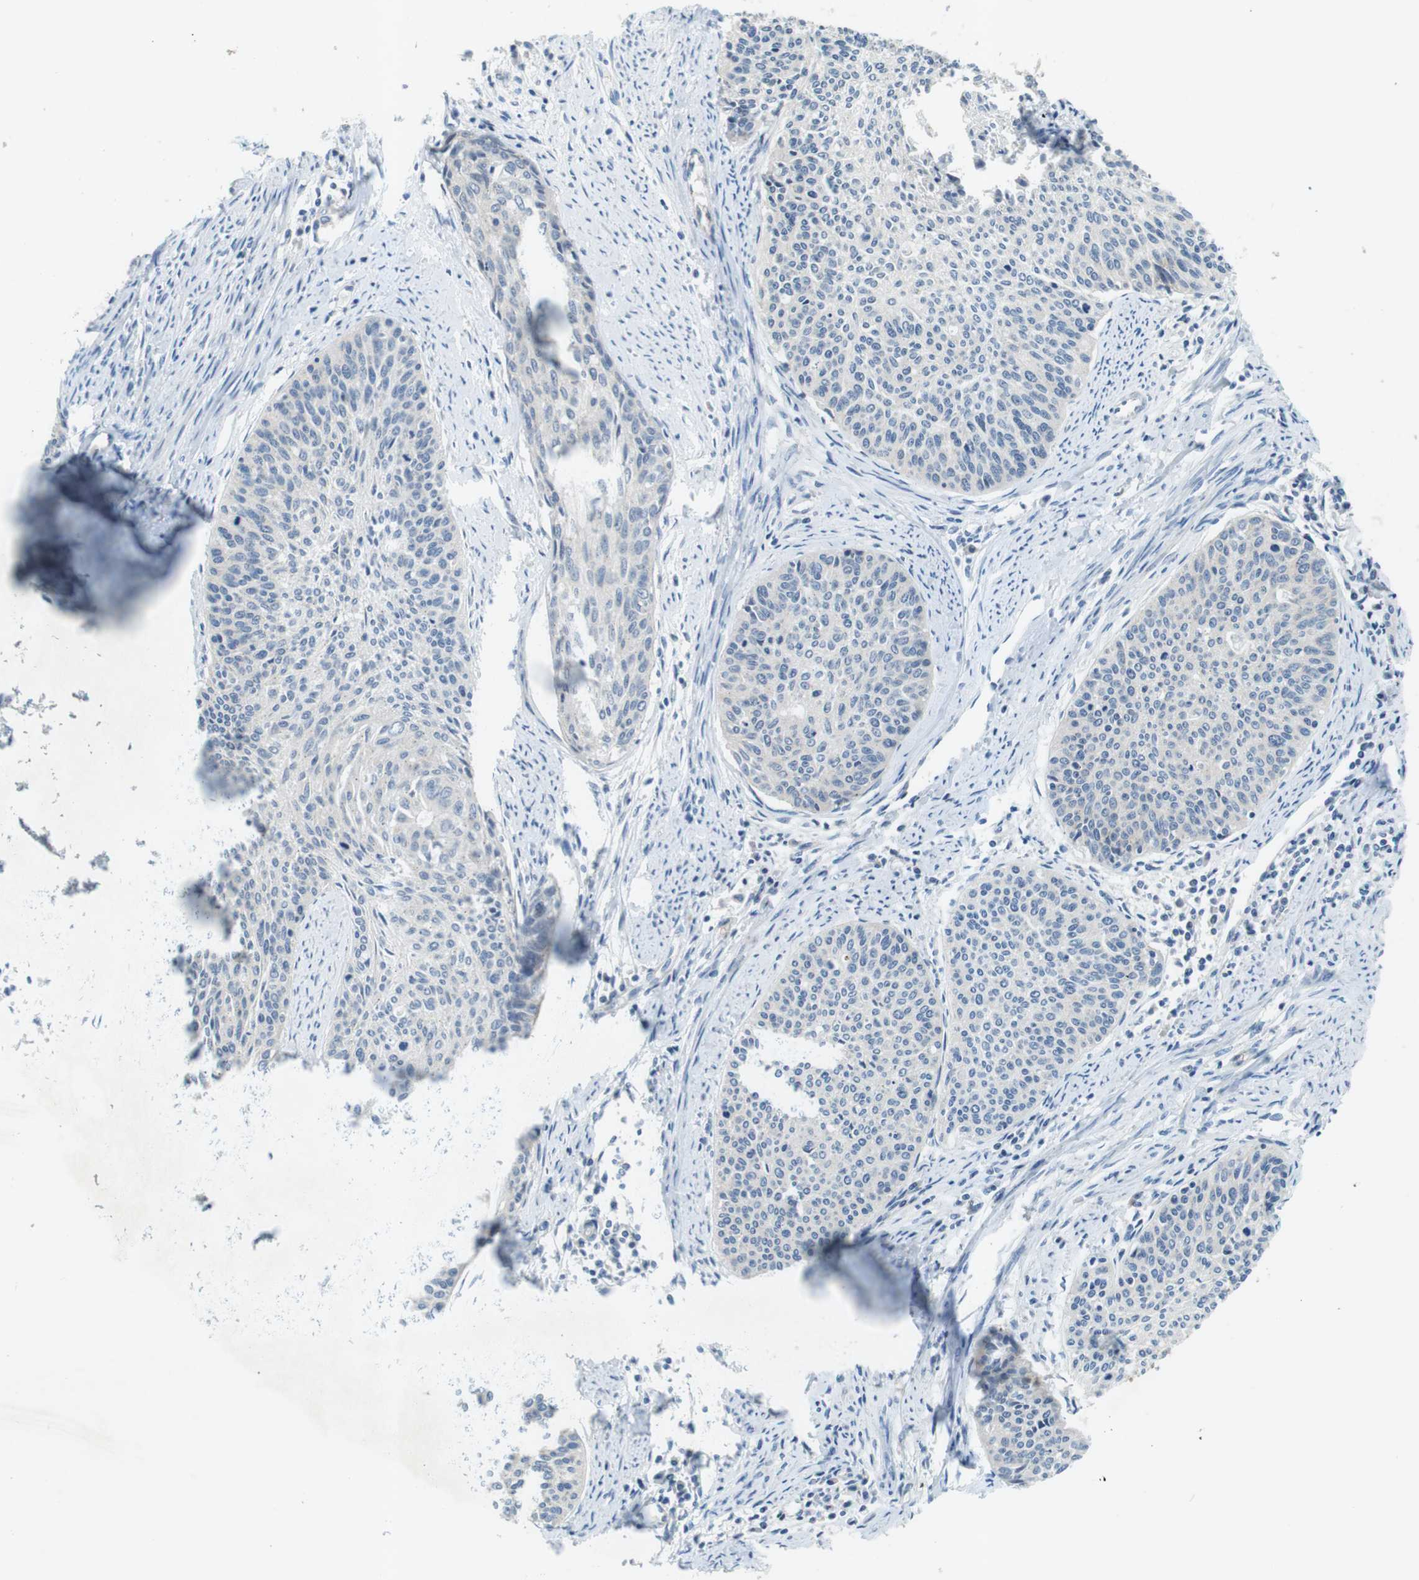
{"staining": {"intensity": "negative", "quantity": "none", "location": "none"}, "tissue": "cervical cancer", "cell_type": "Tumor cells", "image_type": "cancer", "snomed": [{"axis": "morphology", "description": "Squamous cell carcinoma, NOS"}, {"axis": "topography", "description": "Cervix"}], "caption": "Immunohistochemistry of squamous cell carcinoma (cervical) demonstrates no staining in tumor cells.", "gene": "TYW1", "patient": {"sex": "female", "age": 55}}